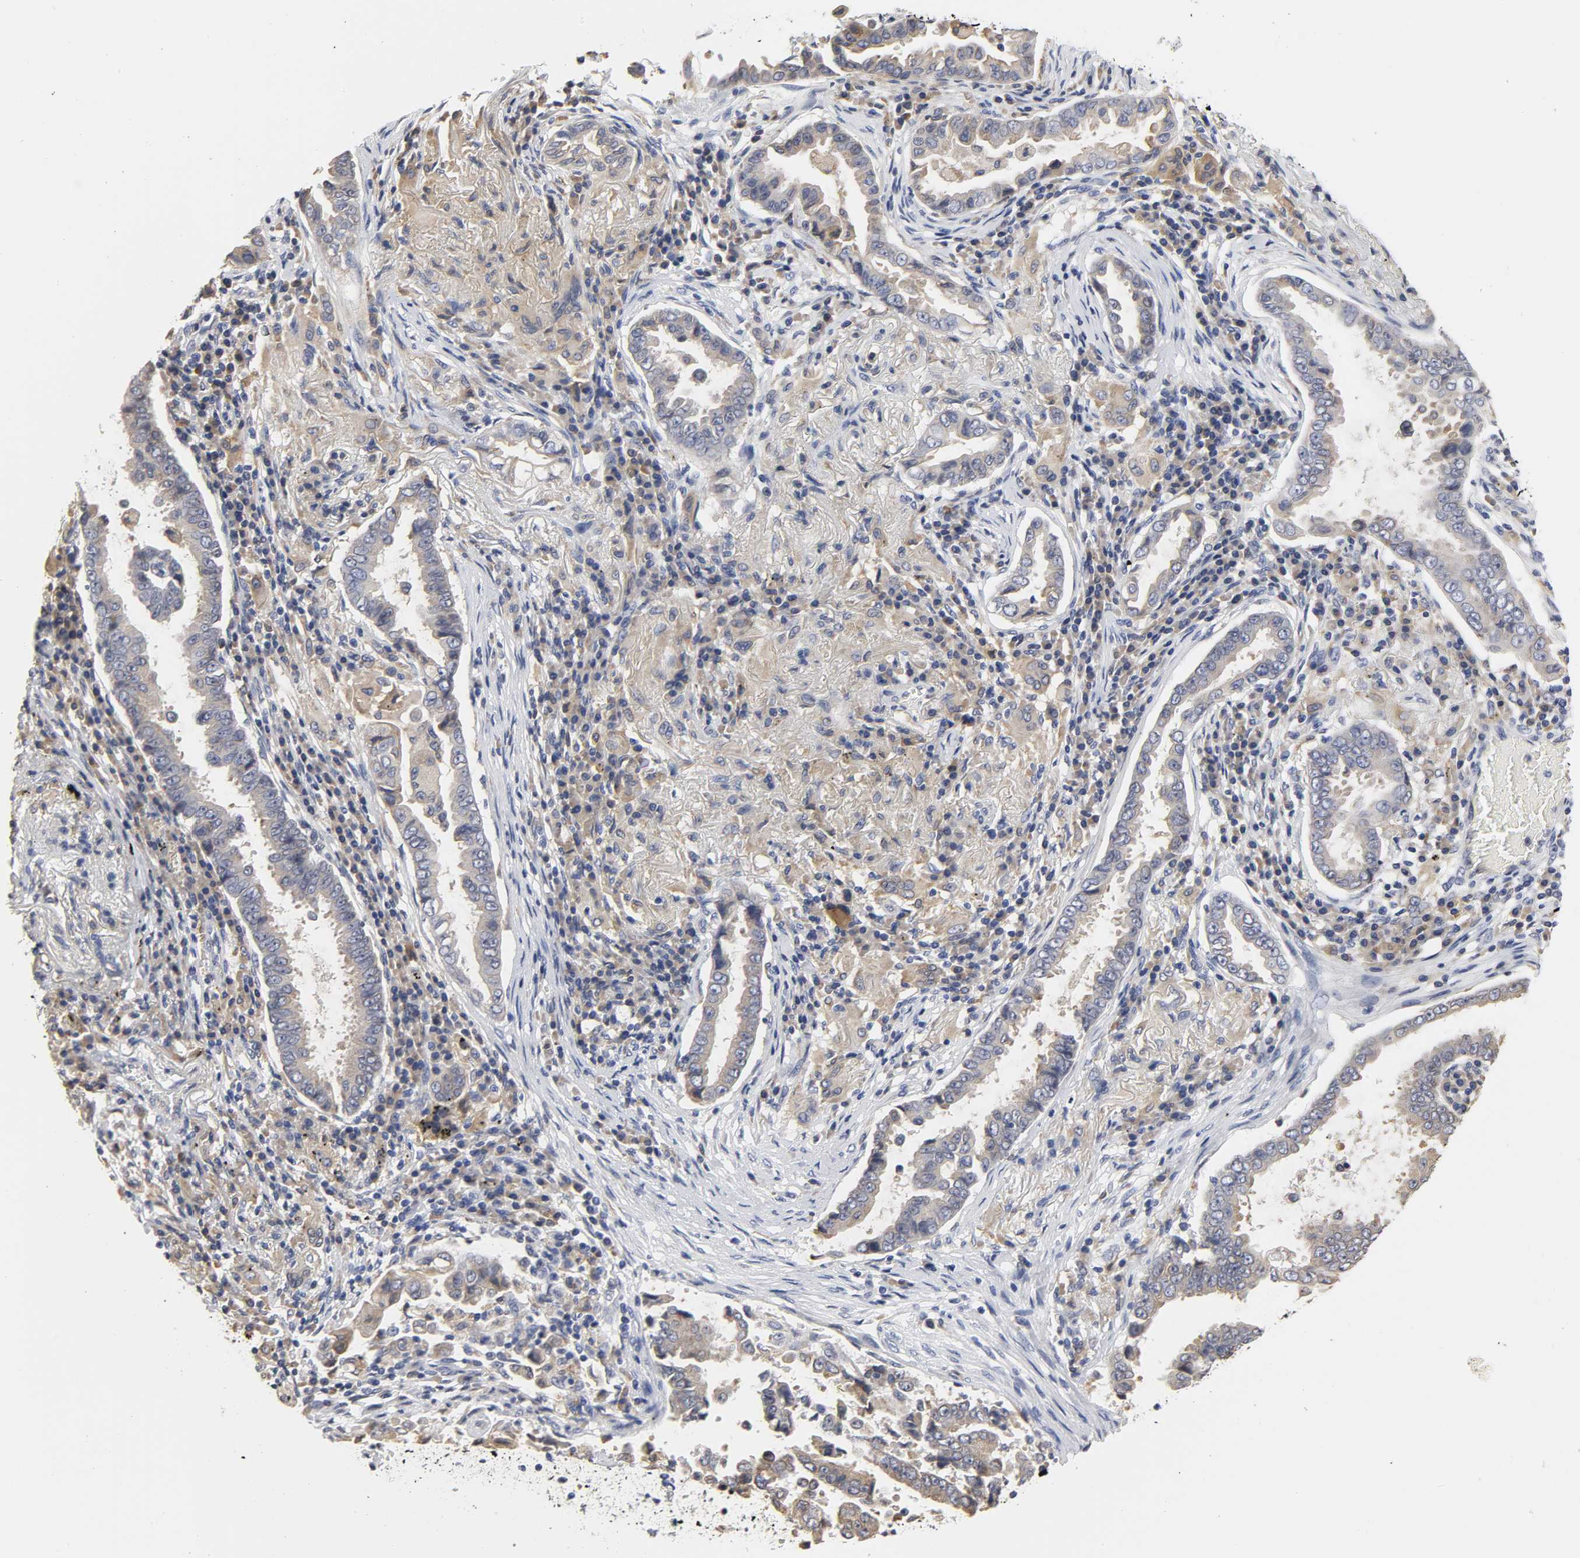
{"staining": {"intensity": "weak", "quantity": "25%-75%", "location": "cytoplasmic/membranous"}, "tissue": "lung cancer", "cell_type": "Tumor cells", "image_type": "cancer", "snomed": [{"axis": "morphology", "description": "Normal tissue, NOS"}, {"axis": "morphology", "description": "Inflammation, NOS"}, {"axis": "morphology", "description": "Adenocarcinoma, NOS"}, {"axis": "topography", "description": "Lung"}], "caption": "Human lung adenocarcinoma stained for a protein (brown) displays weak cytoplasmic/membranous positive staining in approximately 25%-75% of tumor cells.", "gene": "HCK", "patient": {"sex": "female", "age": 64}}